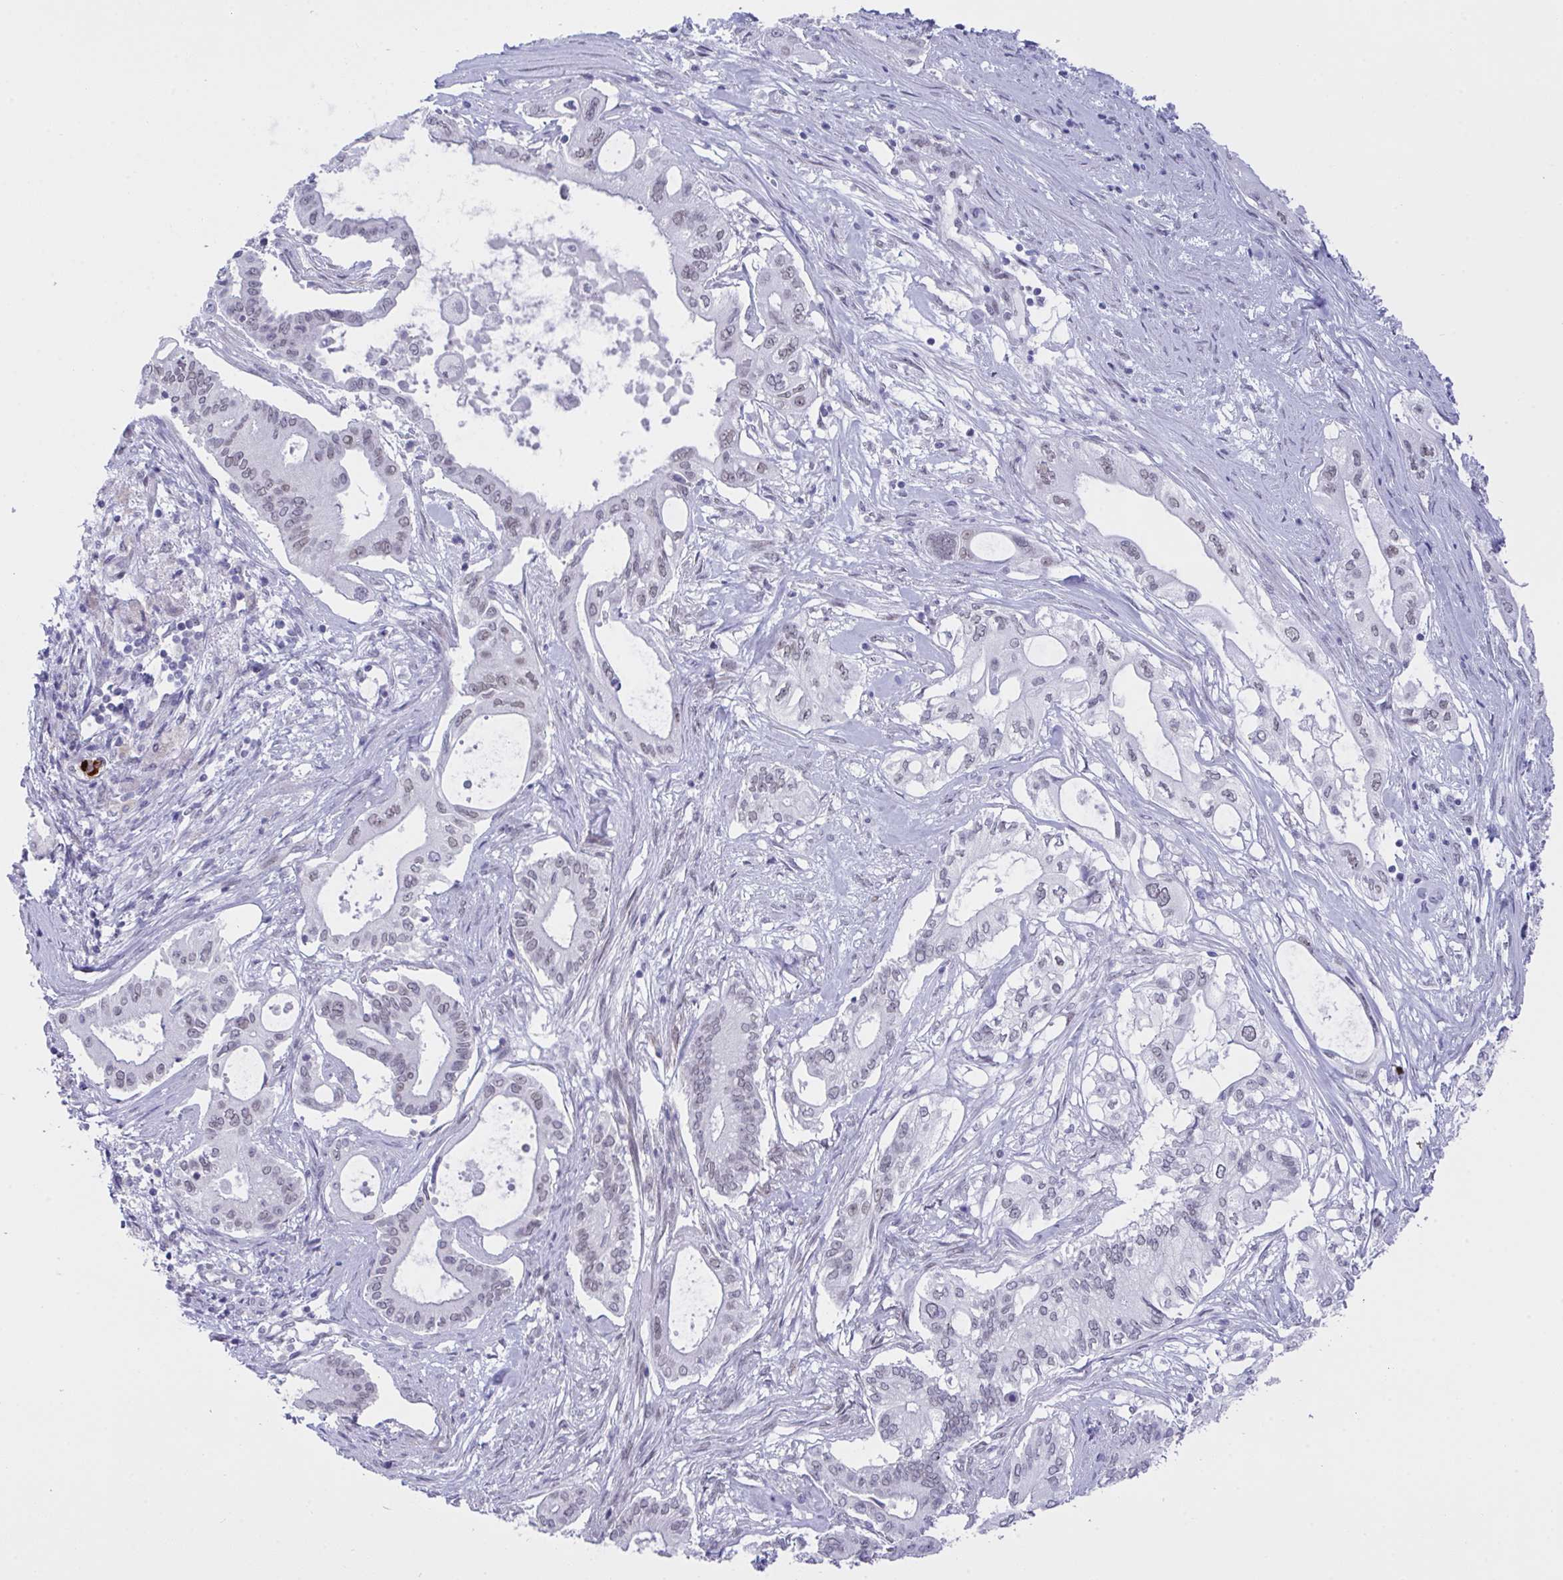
{"staining": {"intensity": "negative", "quantity": "none", "location": "none"}, "tissue": "pancreatic cancer", "cell_type": "Tumor cells", "image_type": "cancer", "snomed": [{"axis": "morphology", "description": "Adenocarcinoma, NOS"}, {"axis": "topography", "description": "Pancreas"}], "caption": "Image shows no protein positivity in tumor cells of pancreatic adenocarcinoma tissue.", "gene": "FBXL22", "patient": {"sex": "female", "age": 68}}